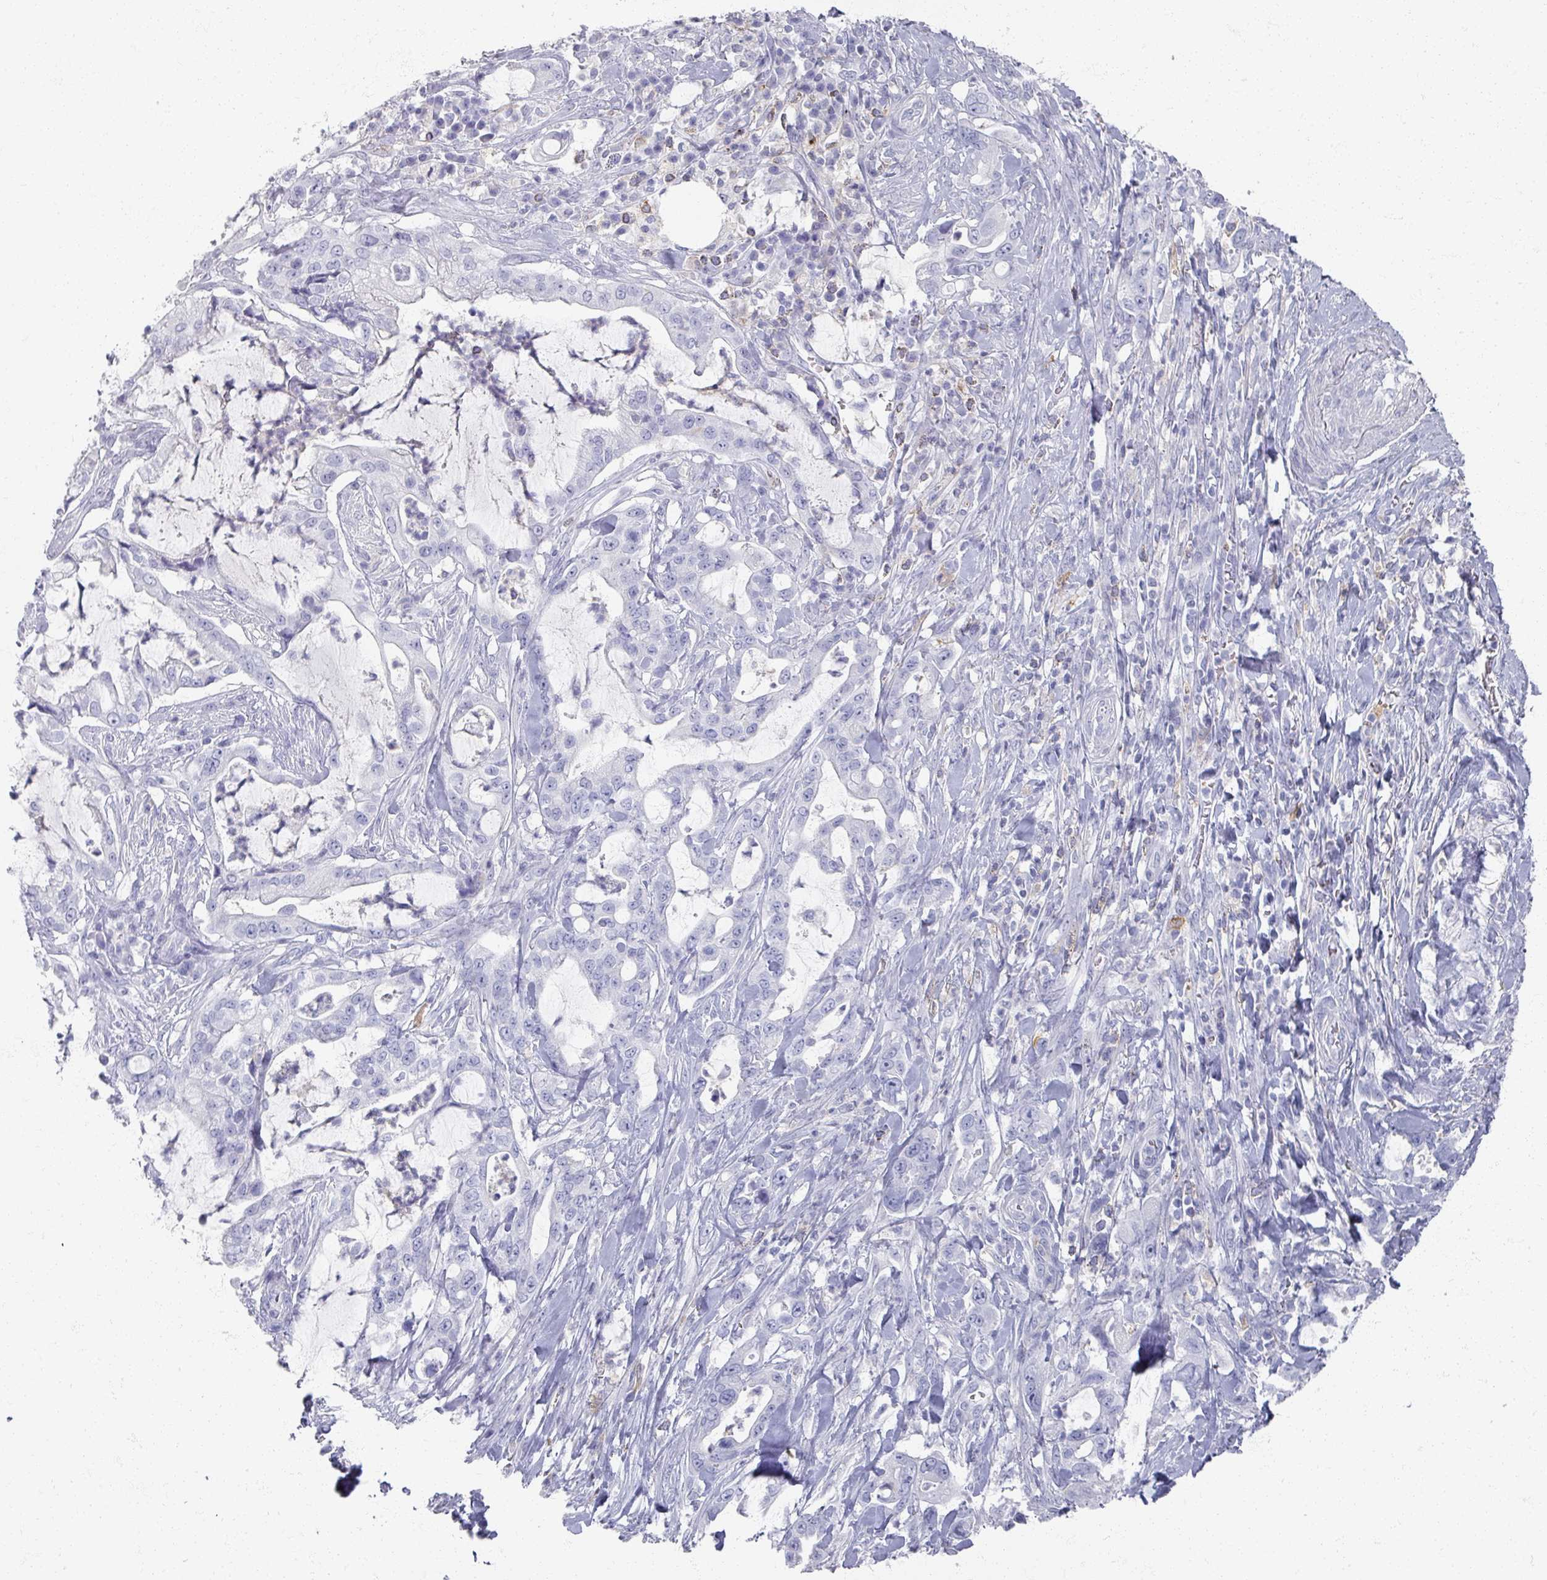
{"staining": {"intensity": "negative", "quantity": "none", "location": "none"}, "tissue": "pancreatic cancer", "cell_type": "Tumor cells", "image_type": "cancer", "snomed": [{"axis": "morphology", "description": "Adenocarcinoma, NOS"}, {"axis": "topography", "description": "Pancreas"}], "caption": "Immunohistochemistry (IHC) image of human adenocarcinoma (pancreatic) stained for a protein (brown), which reveals no staining in tumor cells.", "gene": "OMG", "patient": {"sex": "female", "age": 61}}